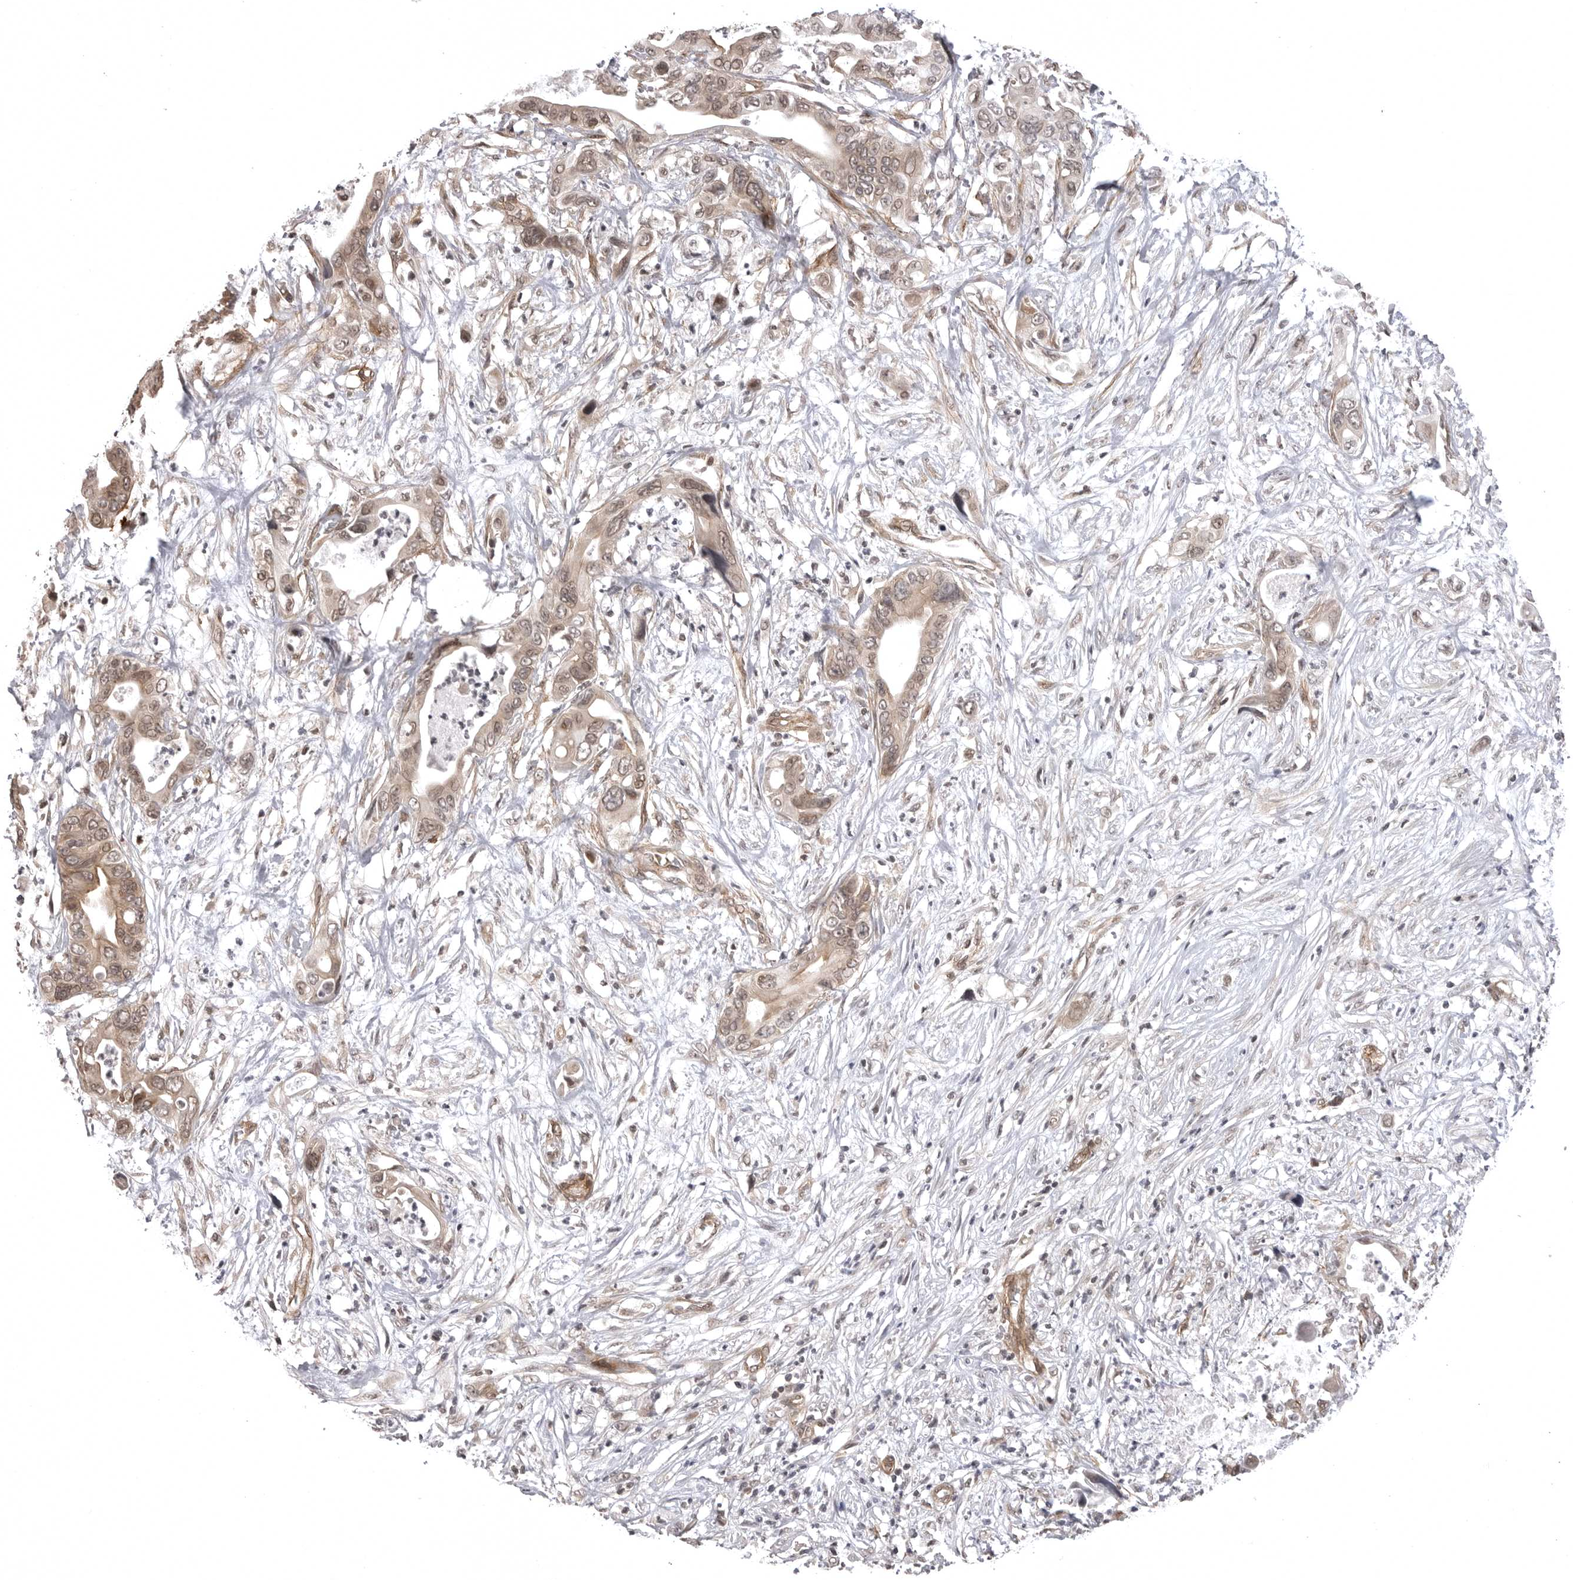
{"staining": {"intensity": "moderate", "quantity": ">75%", "location": "cytoplasmic/membranous,nuclear"}, "tissue": "pancreatic cancer", "cell_type": "Tumor cells", "image_type": "cancer", "snomed": [{"axis": "morphology", "description": "Adenocarcinoma, NOS"}, {"axis": "topography", "description": "Pancreas"}], "caption": "Moderate cytoplasmic/membranous and nuclear protein staining is present in approximately >75% of tumor cells in pancreatic cancer.", "gene": "SORBS1", "patient": {"sex": "male", "age": 66}}